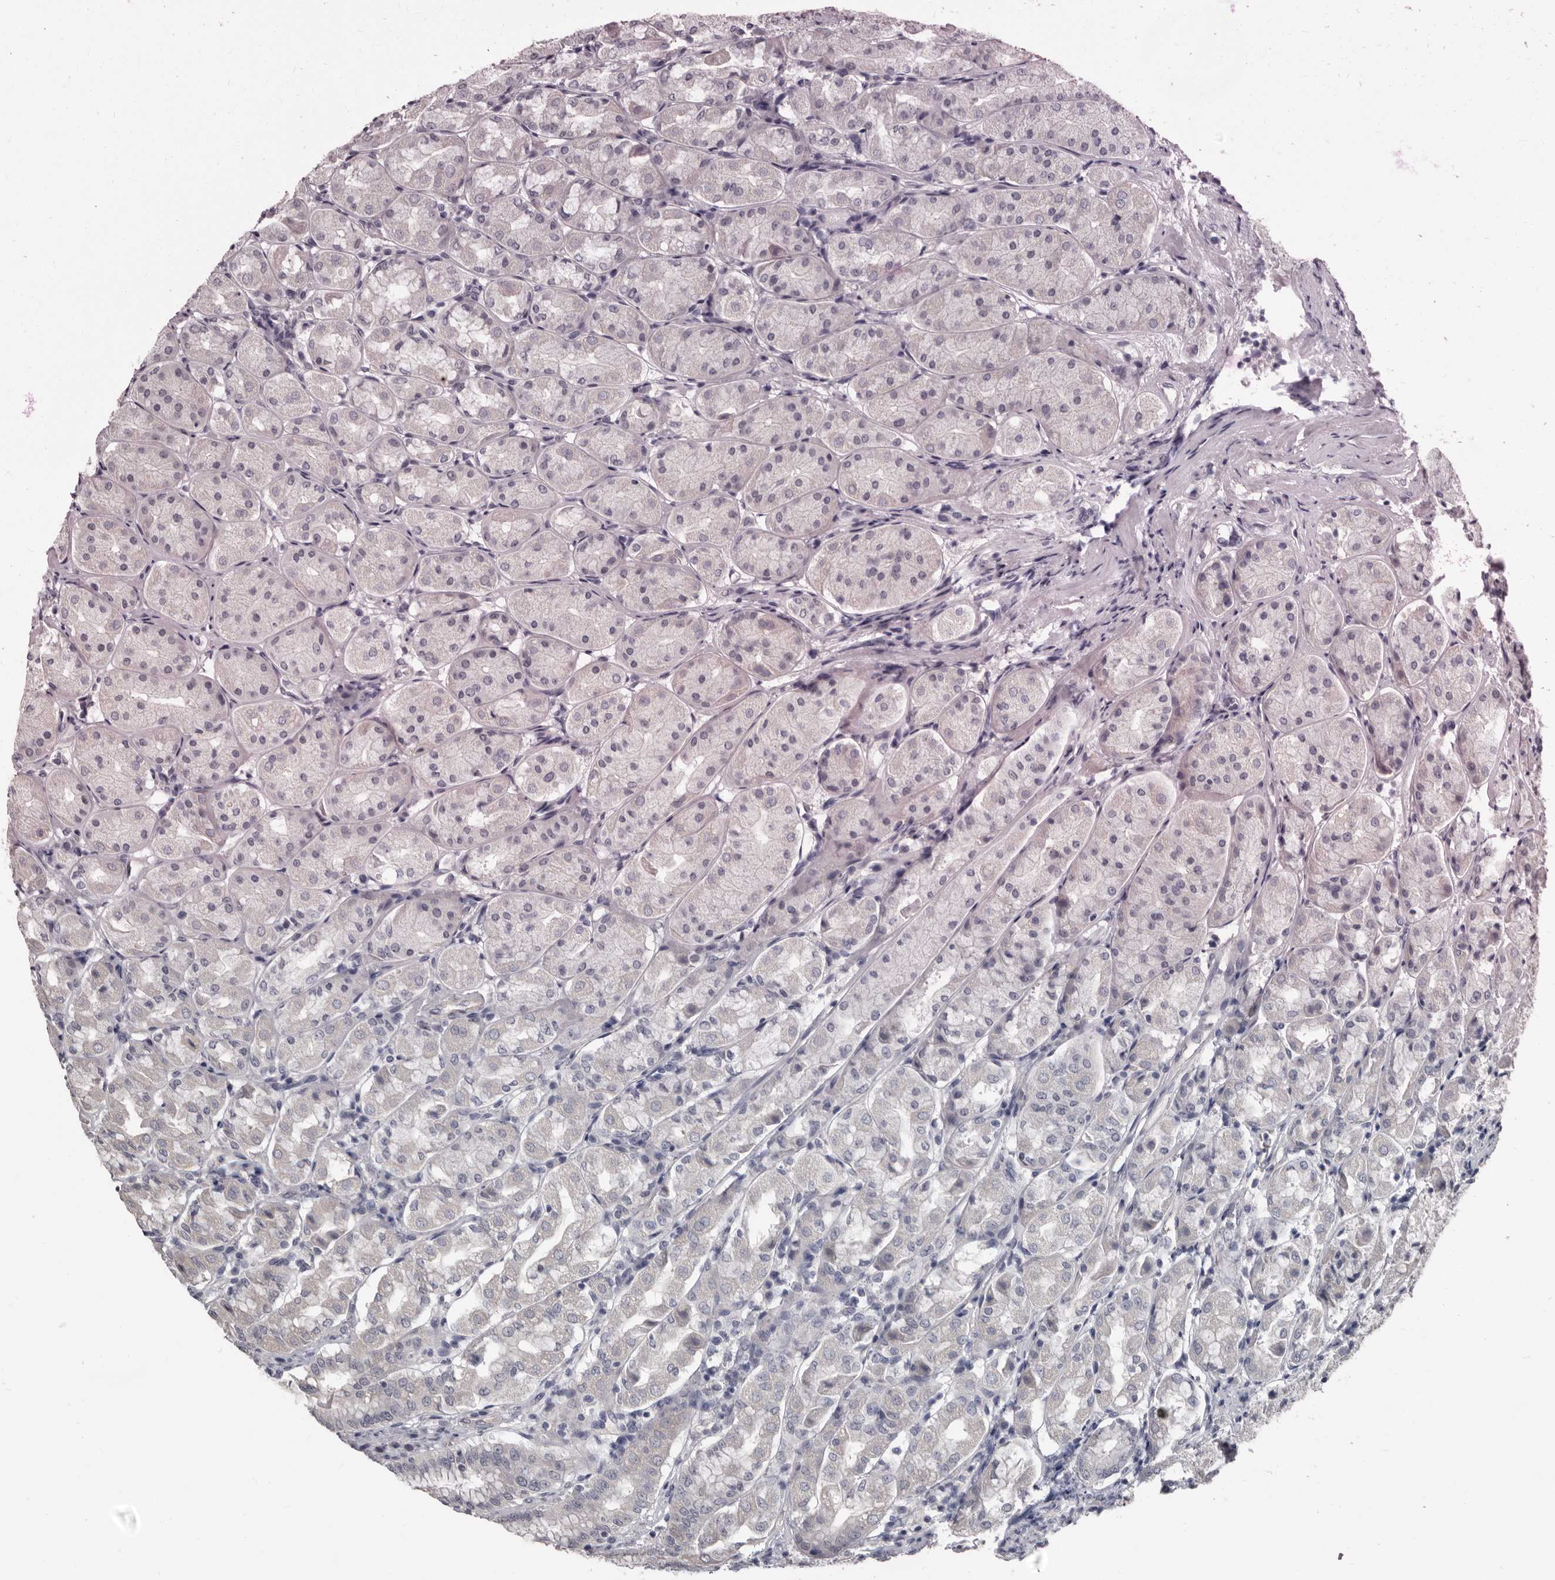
{"staining": {"intensity": "moderate", "quantity": "<25%", "location": "nuclear"}, "tissue": "stomach", "cell_type": "Glandular cells", "image_type": "normal", "snomed": [{"axis": "morphology", "description": "Normal tissue, NOS"}, {"axis": "topography", "description": "Stomach"}, {"axis": "topography", "description": "Stomach, lower"}], "caption": "IHC (DAB) staining of normal stomach displays moderate nuclear protein expression in approximately <25% of glandular cells.", "gene": "AHR", "patient": {"sex": "female", "age": 56}}